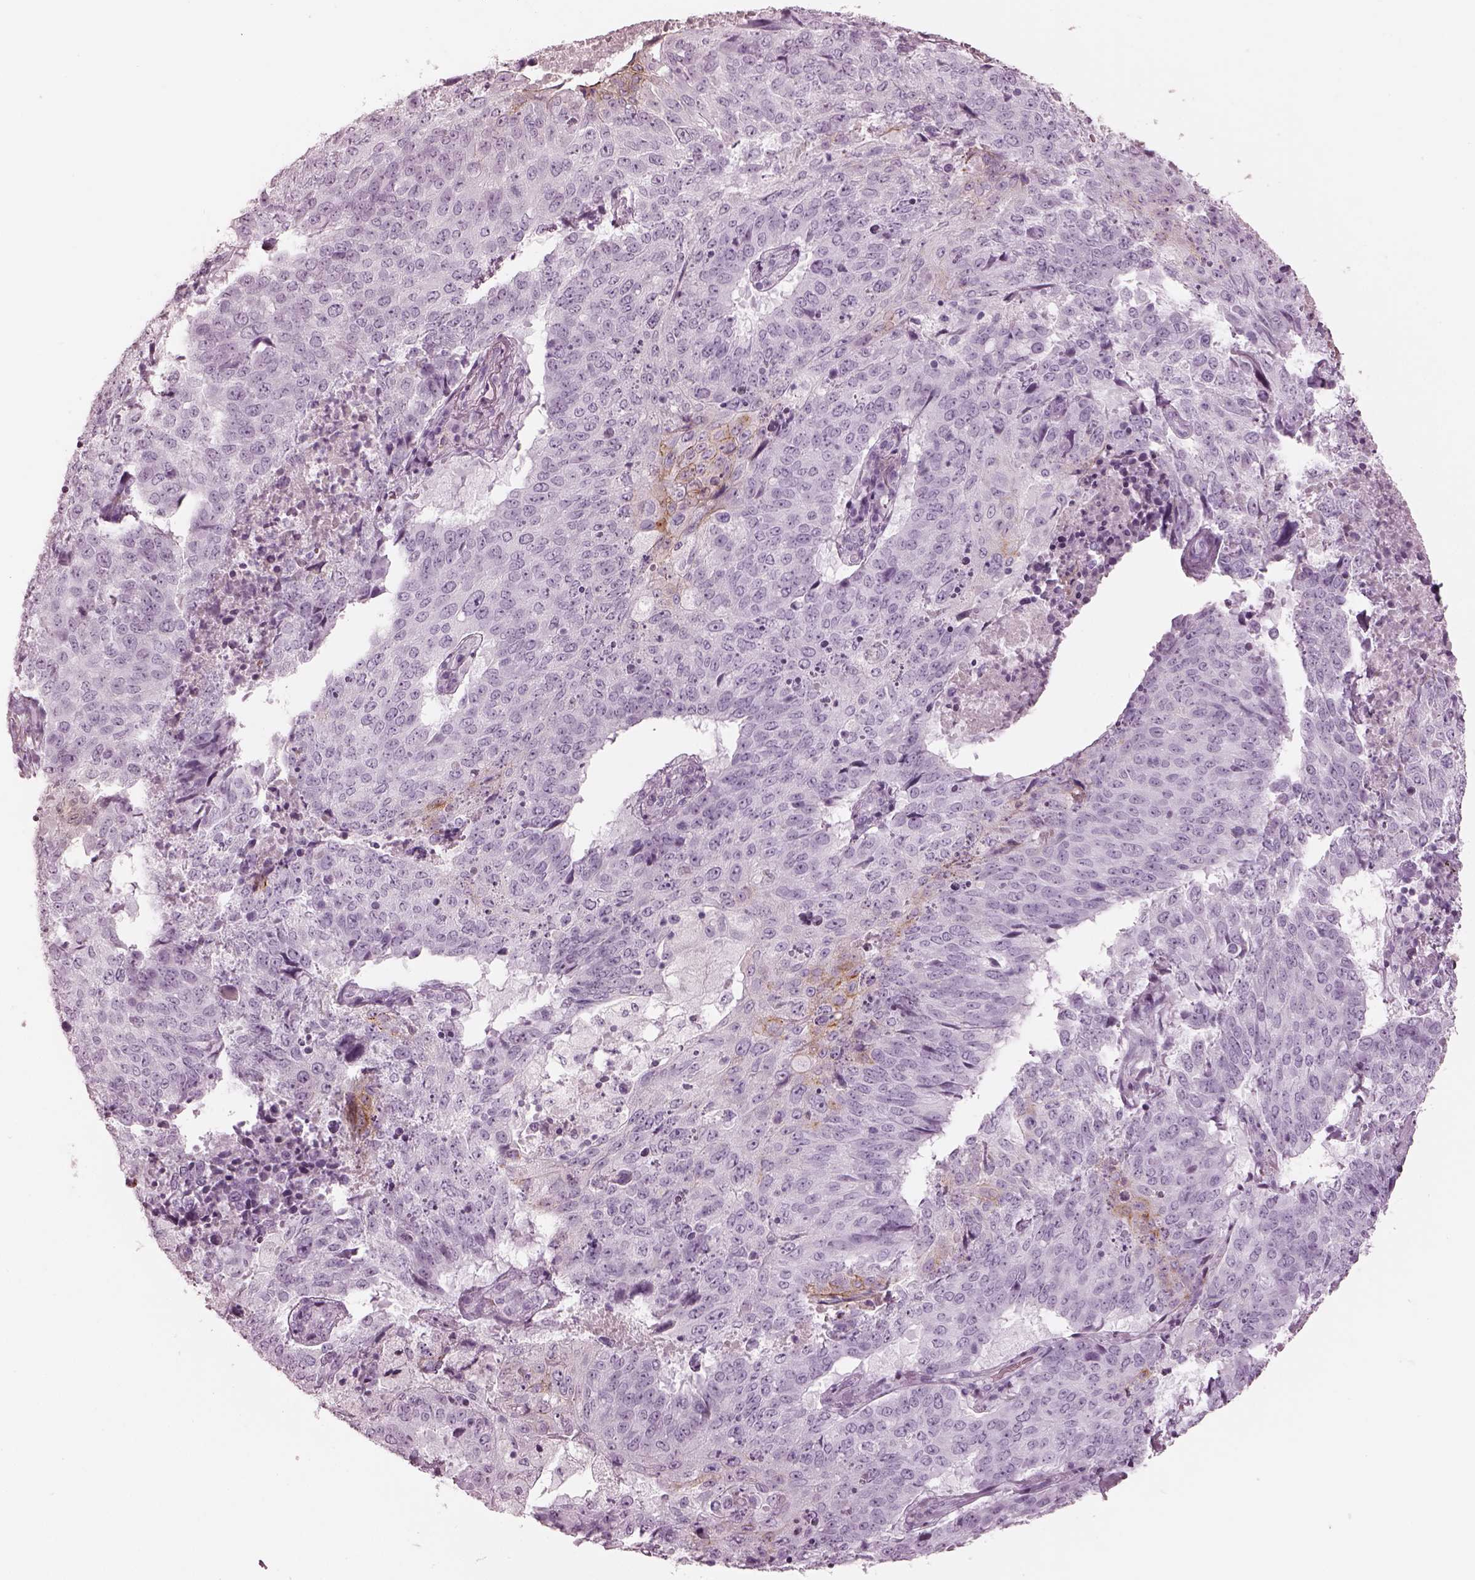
{"staining": {"intensity": "negative", "quantity": "none", "location": "none"}, "tissue": "lung cancer", "cell_type": "Tumor cells", "image_type": "cancer", "snomed": [{"axis": "morphology", "description": "Normal tissue, NOS"}, {"axis": "morphology", "description": "Squamous cell carcinoma, NOS"}, {"axis": "topography", "description": "Bronchus"}, {"axis": "topography", "description": "Lung"}], "caption": "High magnification brightfield microscopy of lung cancer stained with DAB (brown) and counterstained with hematoxylin (blue): tumor cells show no significant expression.", "gene": "OPN4", "patient": {"sex": "male", "age": 64}}